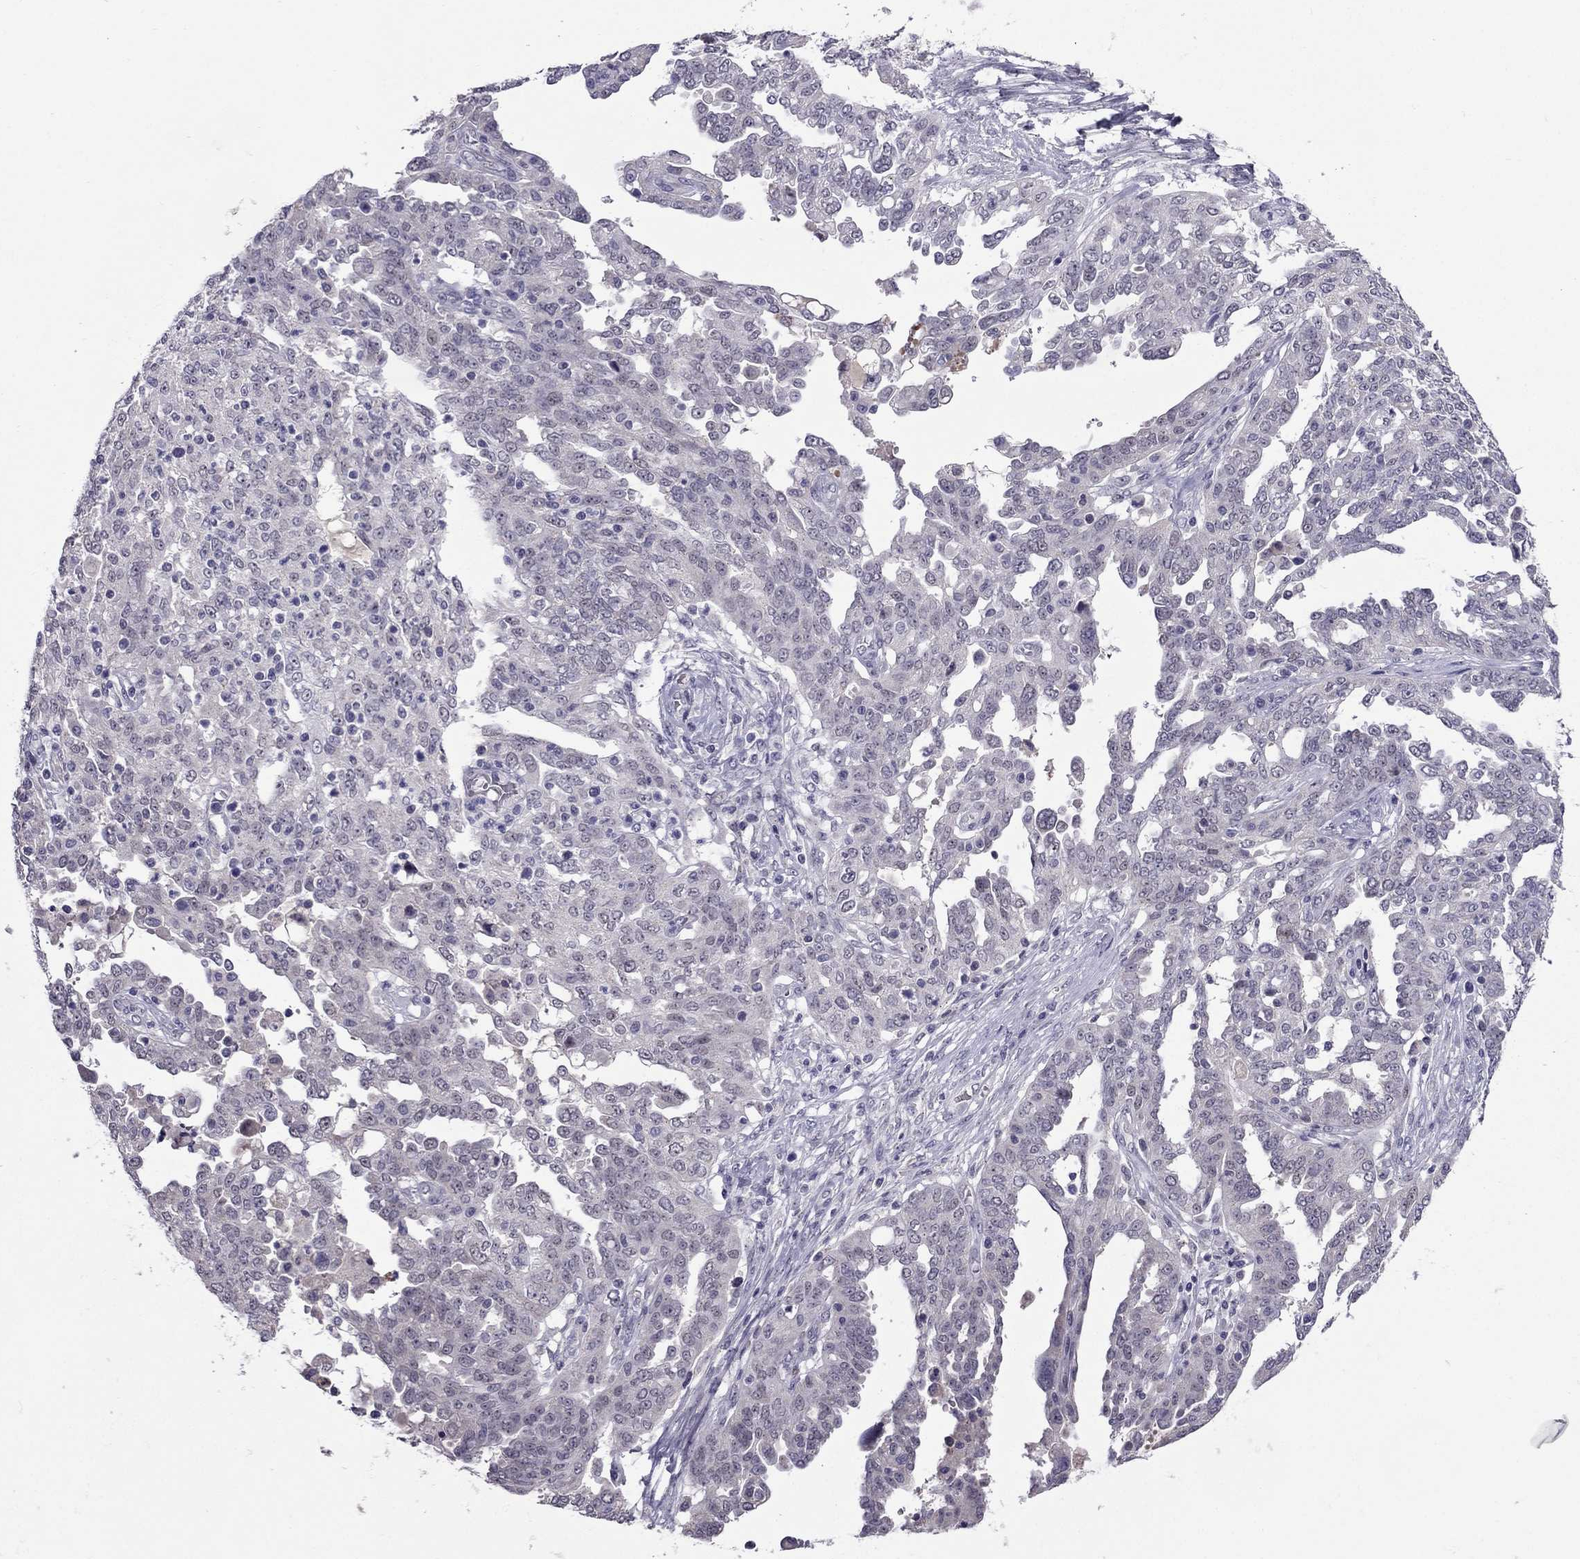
{"staining": {"intensity": "negative", "quantity": "none", "location": "none"}, "tissue": "ovarian cancer", "cell_type": "Tumor cells", "image_type": "cancer", "snomed": [{"axis": "morphology", "description": "Cystadenocarcinoma, serous, NOS"}, {"axis": "topography", "description": "Ovary"}], "caption": "Histopathology image shows no significant protein staining in tumor cells of ovarian serous cystadenocarcinoma.", "gene": "MYBPH", "patient": {"sex": "female", "age": 67}}